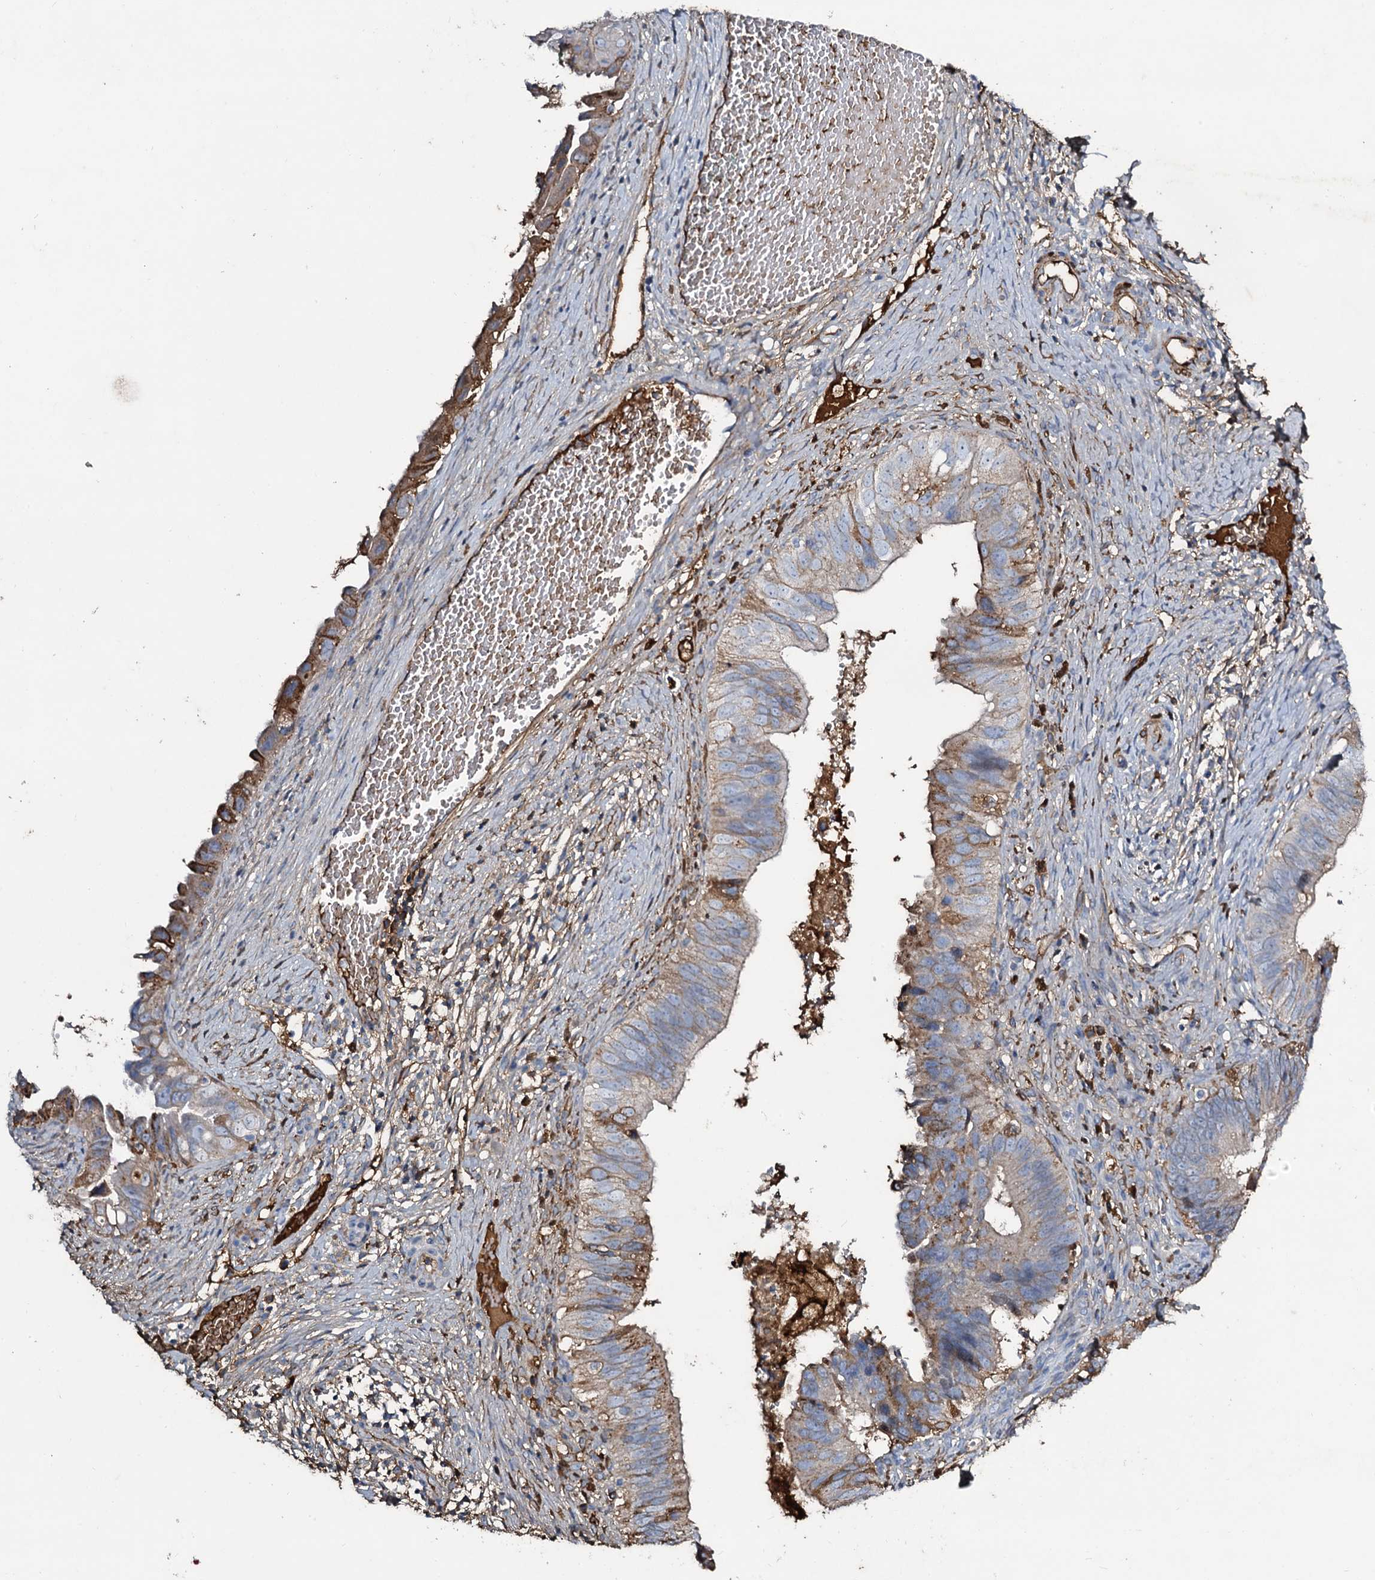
{"staining": {"intensity": "moderate", "quantity": "25%-75%", "location": "cytoplasmic/membranous"}, "tissue": "cervical cancer", "cell_type": "Tumor cells", "image_type": "cancer", "snomed": [{"axis": "morphology", "description": "Adenocarcinoma, NOS"}, {"axis": "topography", "description": "Cervix"}], "caption": "Cervical cancer (adenocarcinoma) tissue reveals moderate cytoplasmic/membranous expression in about 25%-75% of tumor cells The protein is stained brown, and the nuclei are stained in blue (DAB (3,3'-diaminobenzidine) IHC with brightfield microscopy, high magnification).", "gene": "EDN1", "patient": {"sex": "female", "age": 42}}